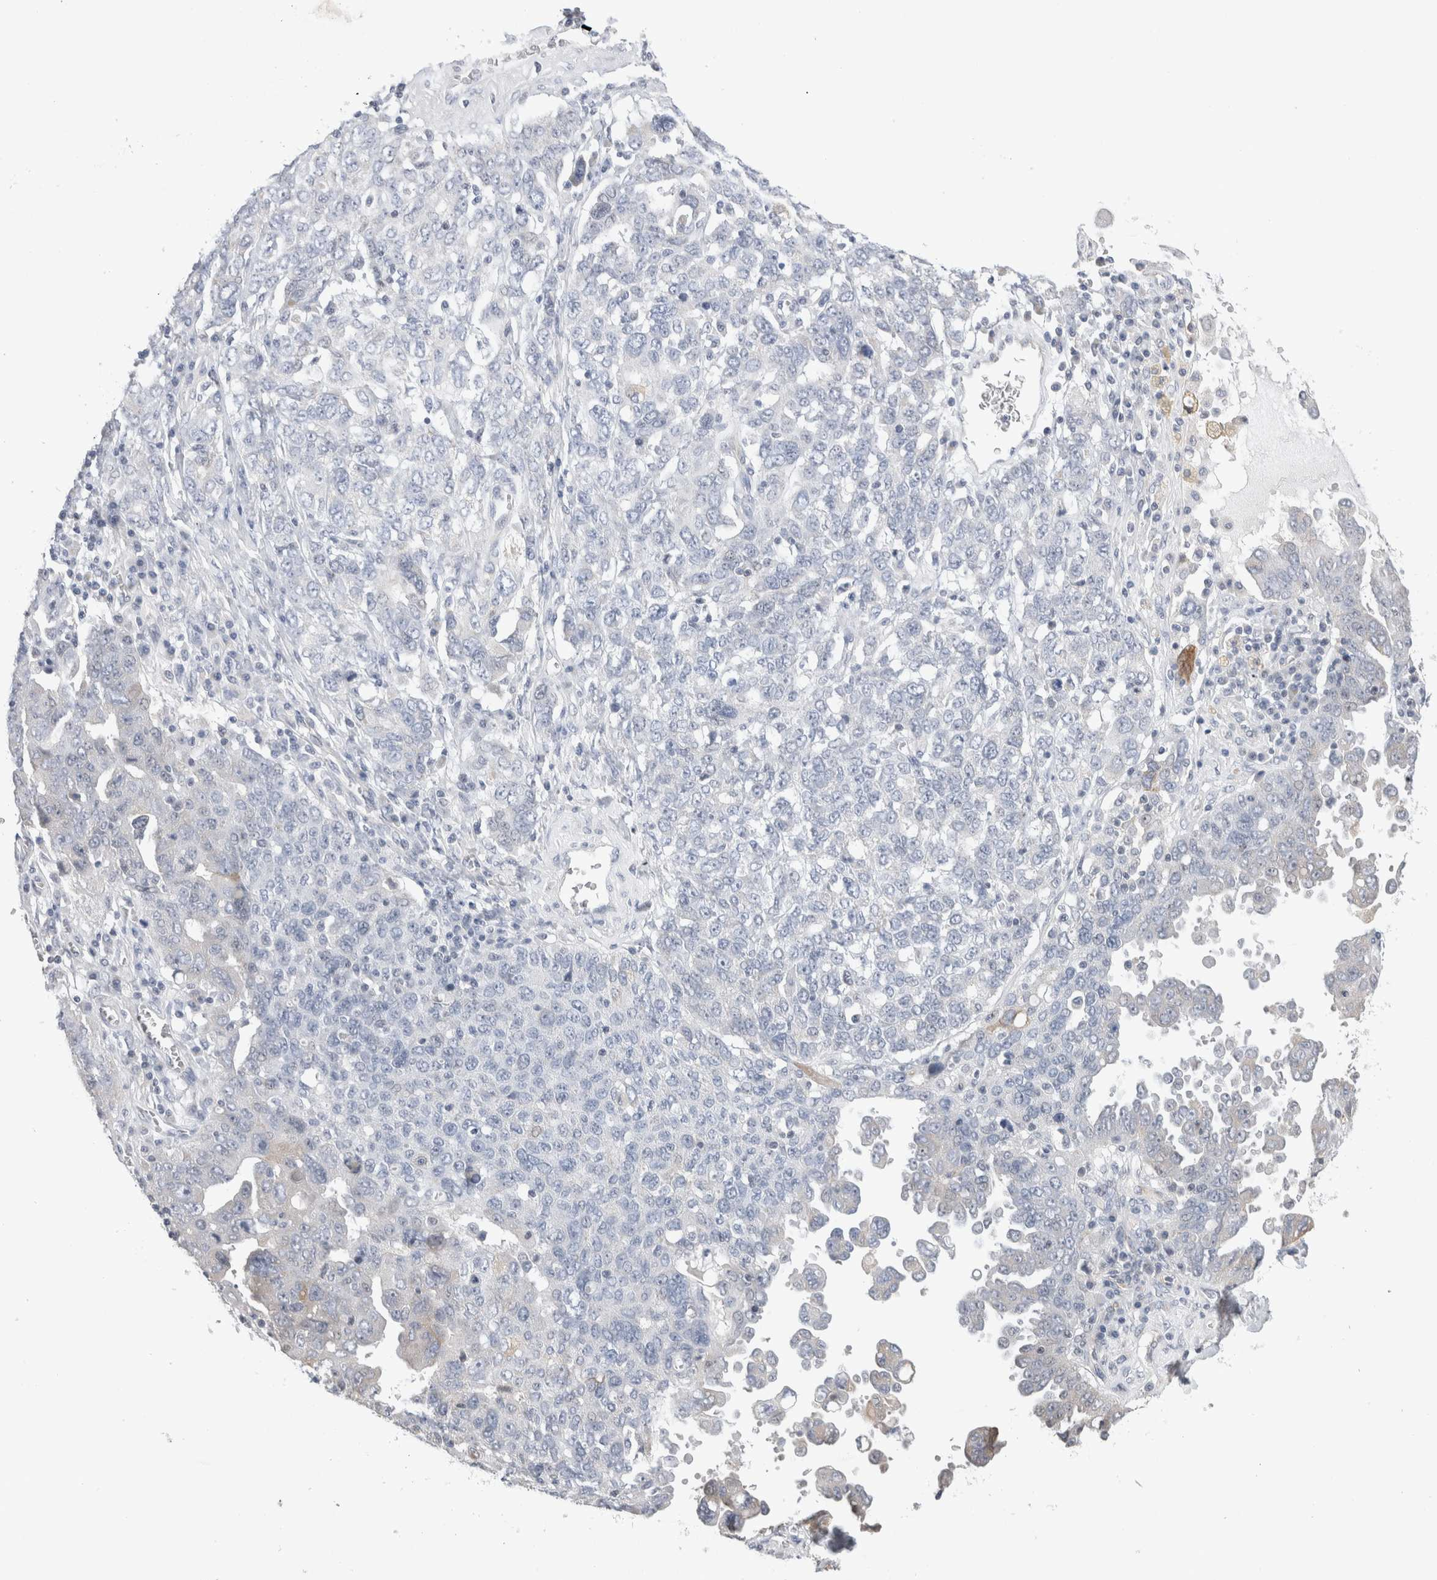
{"staining": {"intensity": "negative", "quantity": "none", "location": "none"}, "tissue": "ovarian cancer", "cell_type": "Tumor cells", "image_type": "cancer", "snomed": [{"axis": "morphology", "description": "Carcinoma, endometroid"}, {"axis": "topography", "description": "Ovary"}], "caption": "Ovarian cancer was stained to show a protein in brown. There is no significant positivity in tumor cells. The staining is performed using DAB (3,3'-diaminobenzidine) brown chromogen with nuclei counter-stained in using hematoxylin.", "gene": "SYTL5", "patient": {"sex": "female", "age": 62}}